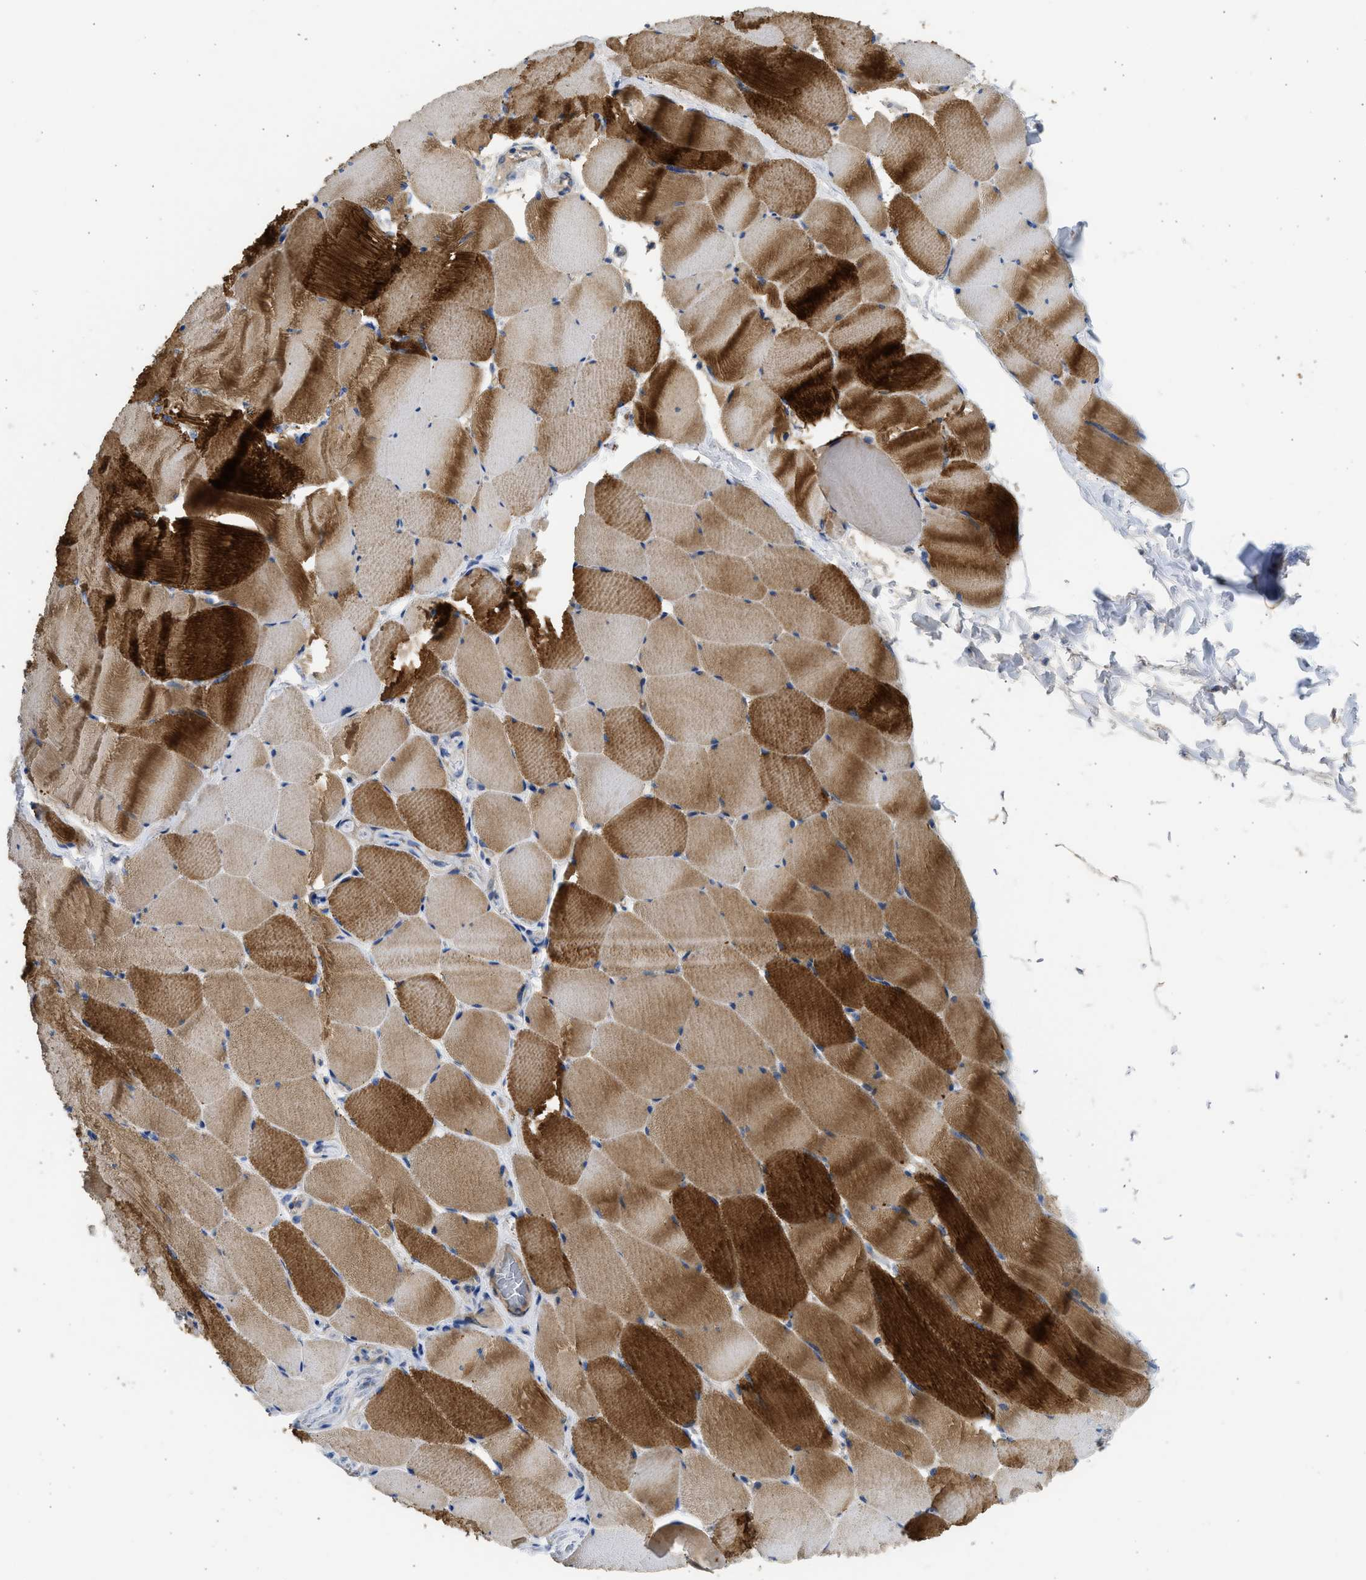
{"staining": {"intensity": "strong", "quantity": ">75%", "location": "cytoplasmic/membranous"}, "tissue": "skeletal muscle", "cell_type": "Myocytes", "image_type": "normal", "snomed": [{"axis": "morphology", "description": "Normal tissue, NOS"}, {"axis": "topography", "description": "Skeletal muscle"}], "caption": "DAB (3,3'-diaminobenzidine) immunohistochemical staining of benign skeletal muscle exhibits strong cytoplasmic/membranous protein expression in approximately >75% of myocytes. (brown staining indicates protein expression, while blue staining denotes nuclei).", "gene": "CSRNP2", "patient": {"sex": "male", "age": 62}}